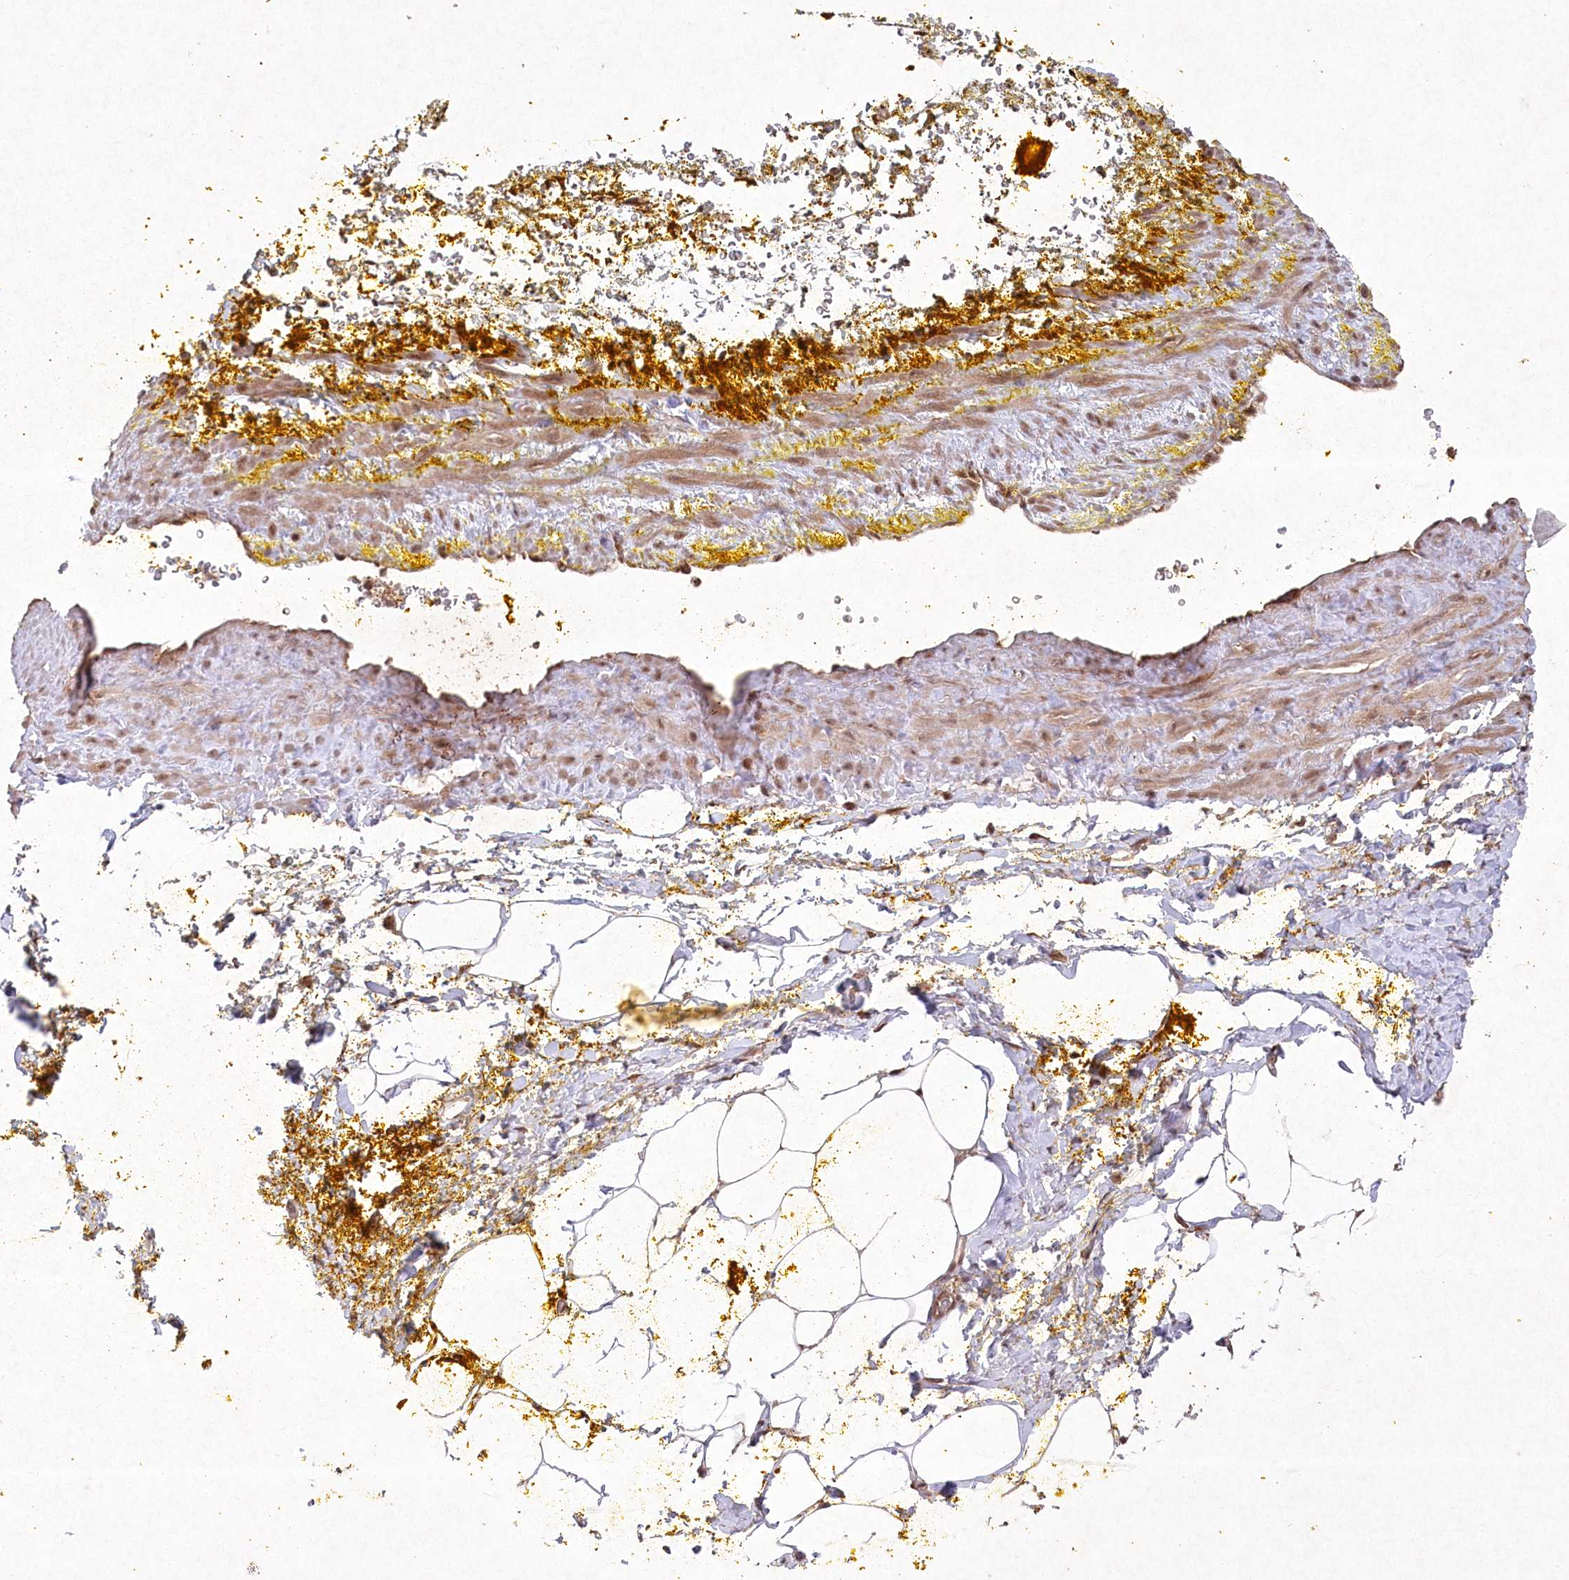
{"staining": {"intensity": "moderate", "quantity": ">75%", "location": "nuclear"}, "tissue": "adipose tissue", "cell_type": "Adipocytes", "image_type": "normal", "snomed": [{"axis": "morphology", "description": "Normal tissue, NOS"}, {"axis": "morphology", "description": "Adenocarcinoma, Low grade"}, {"axis": "topography", "description": "Prostate"}, {"axis": "topography", "description": "Peripheral nerve tissue"}], "caption": "DAB (3,3'-diaminobenzidine) immunohistochemical staining of normal adipose tissue exhibits moderate nuclear protein positivity in about >75% of adipocytes.", "gene": "PSMA1", "patient": {"sex": "male", "age": 63}}